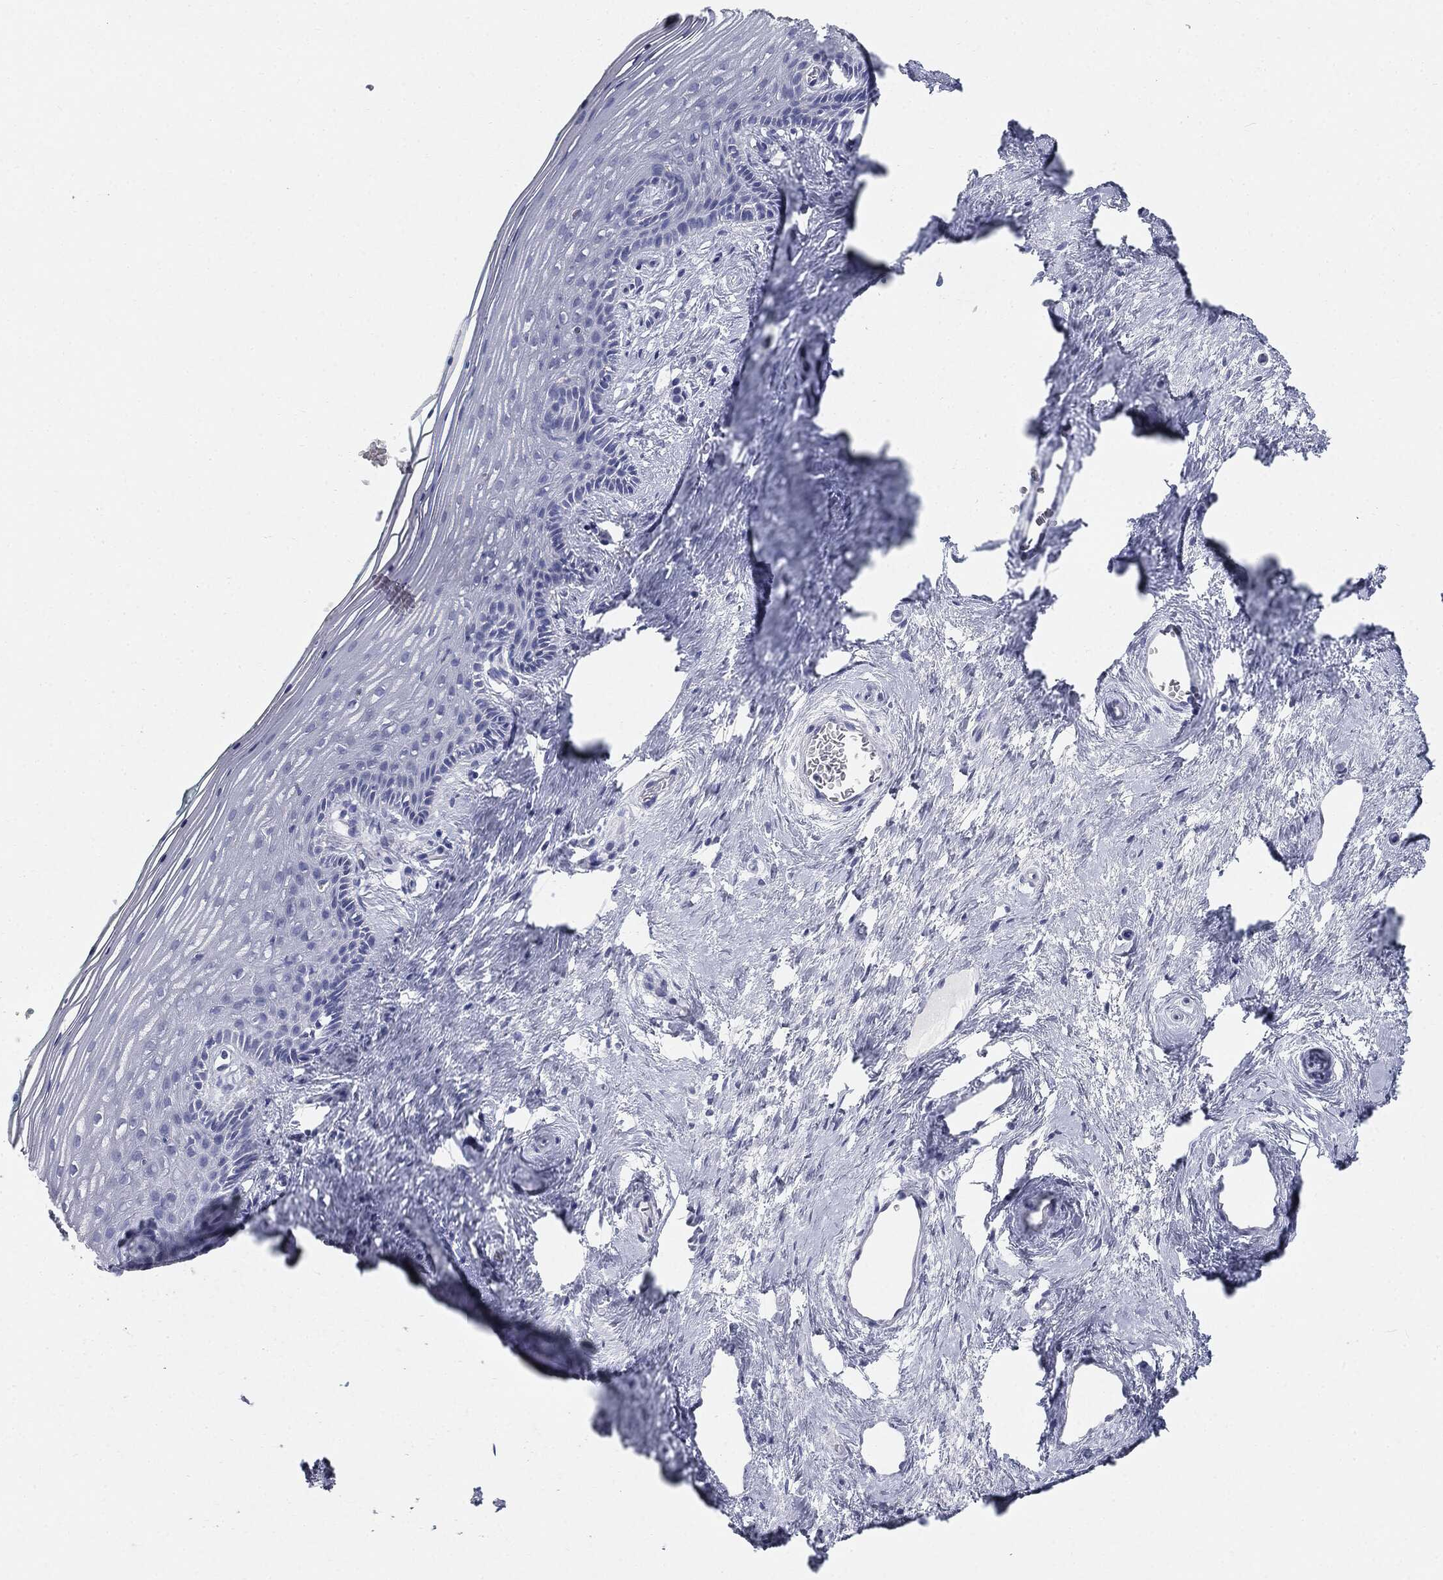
{"staining": {"intensity": "negative", "quantity": "none", "location": "none"}, "tissue": "vagina", "cell_type": "Squamous epithelial cells", "image_type": "normal", "snomed": [{"axis": "morphology", "description": "Normal tissue, NOS"}, {"axis": "topography", "description": "Vagina"}], "caption": "DAB (3,3'-diaminobenzidine) immunohistochemical staining of benign human vagina reveals no significant positivity in squamous epithelial cells. (DAB (3,3'-diaminobenzidine) IHC with hematoxylin counter stain).", "gene": "CUZD1", "patient": {"sex": "female", "age": 45}}